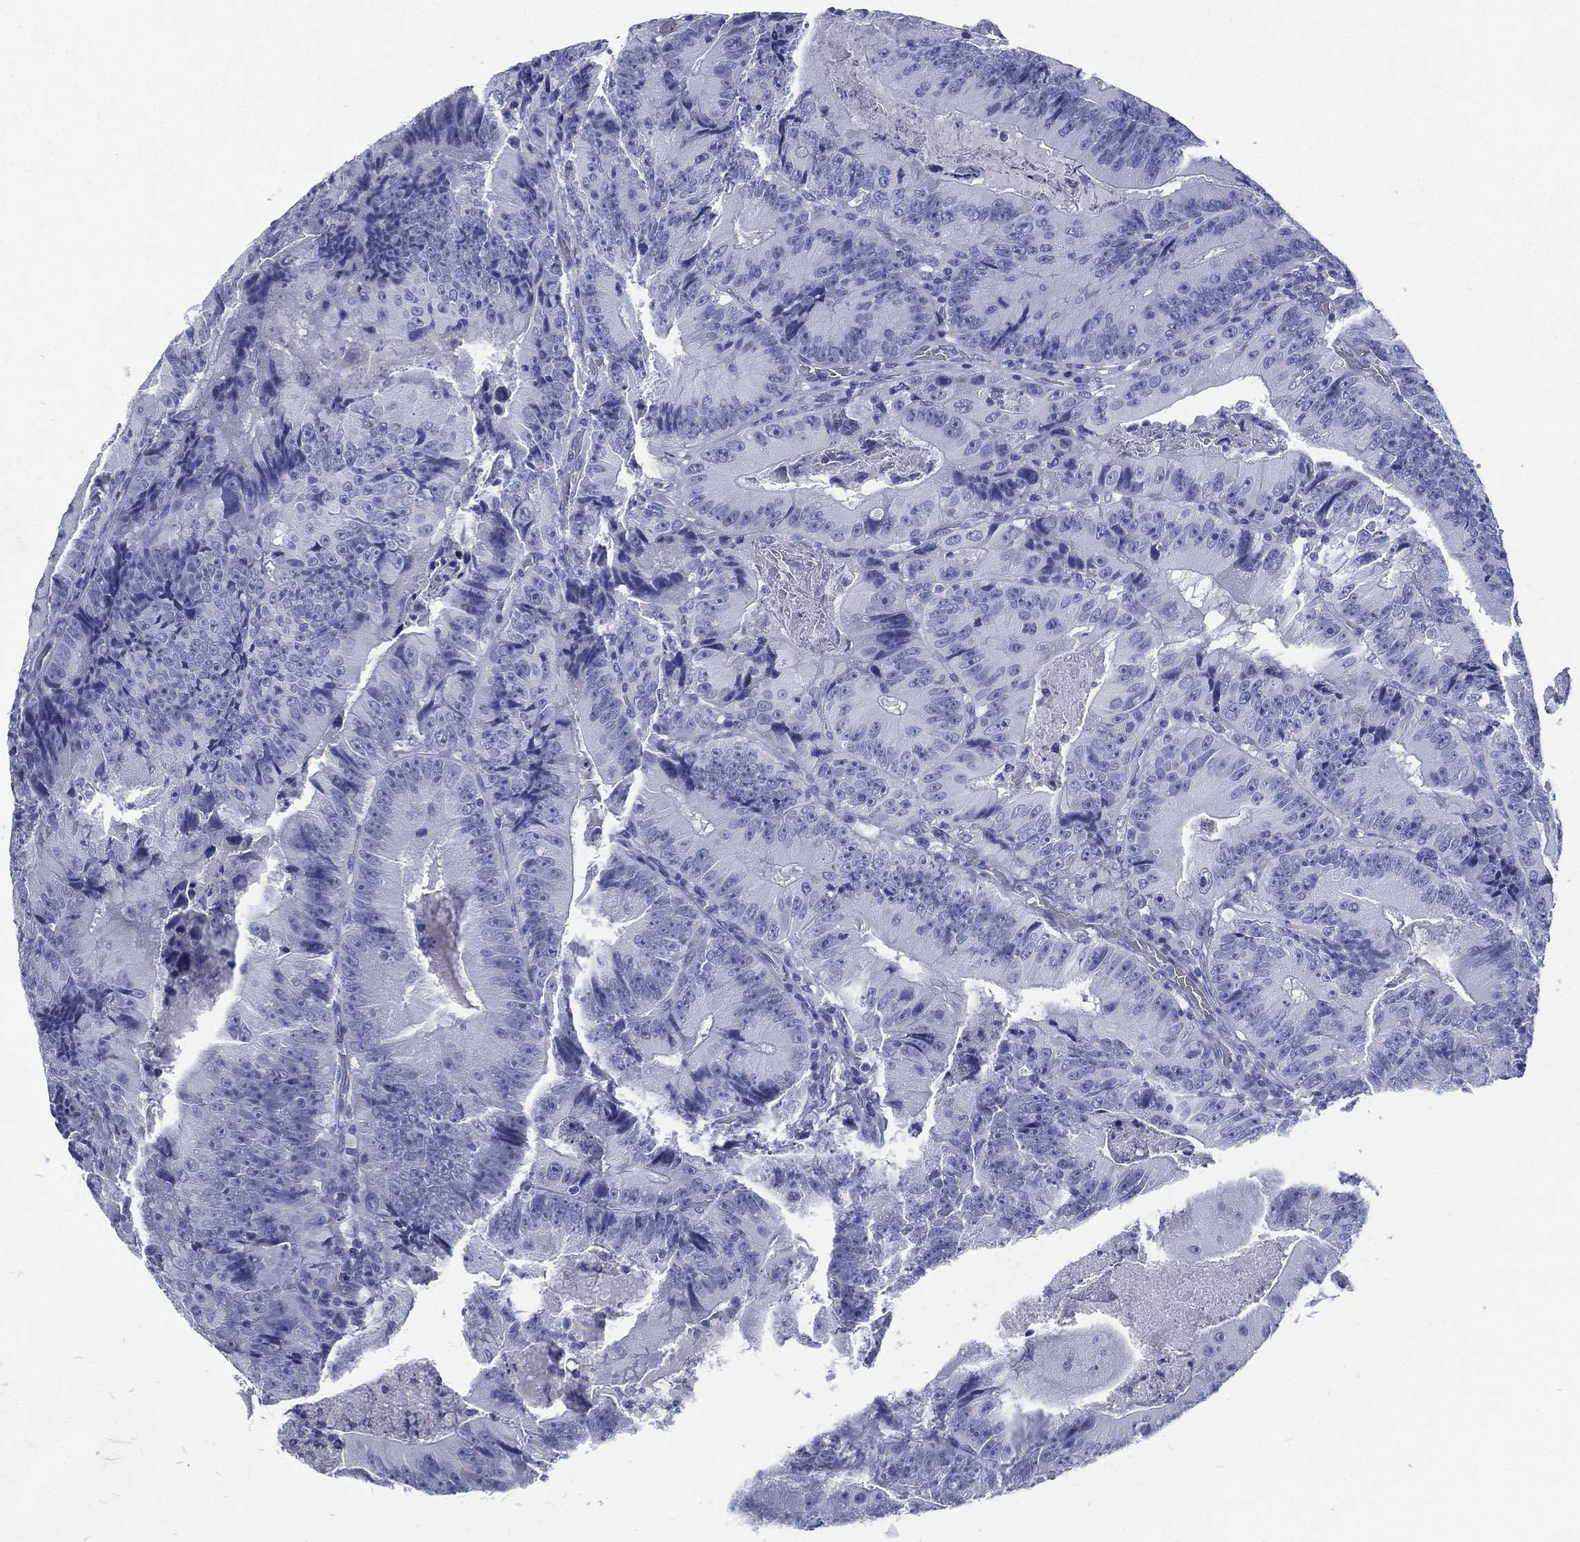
{"staining": {"intensity": "negative", "quantity": "none", "location": "none"}, "tissue": "colorectal cancer", "cell_type": "Tumor cells", "image_type": "cancer", "snomed": [{"axis": "morphology", "description": "Adenocarcinoma, NOS"}, {"axis": "topography", "description": "Colon"}], "caption": "IHC photomicrograph of neoplastic tissue: colorectal cancer (adenocarcinoma) stained with DAB (3,3'-diaminobenzidine) displays no significant protein staining in tumor cells.", "gene": "RSPH4A", "patient": {"sex": "female", "age": 86}}